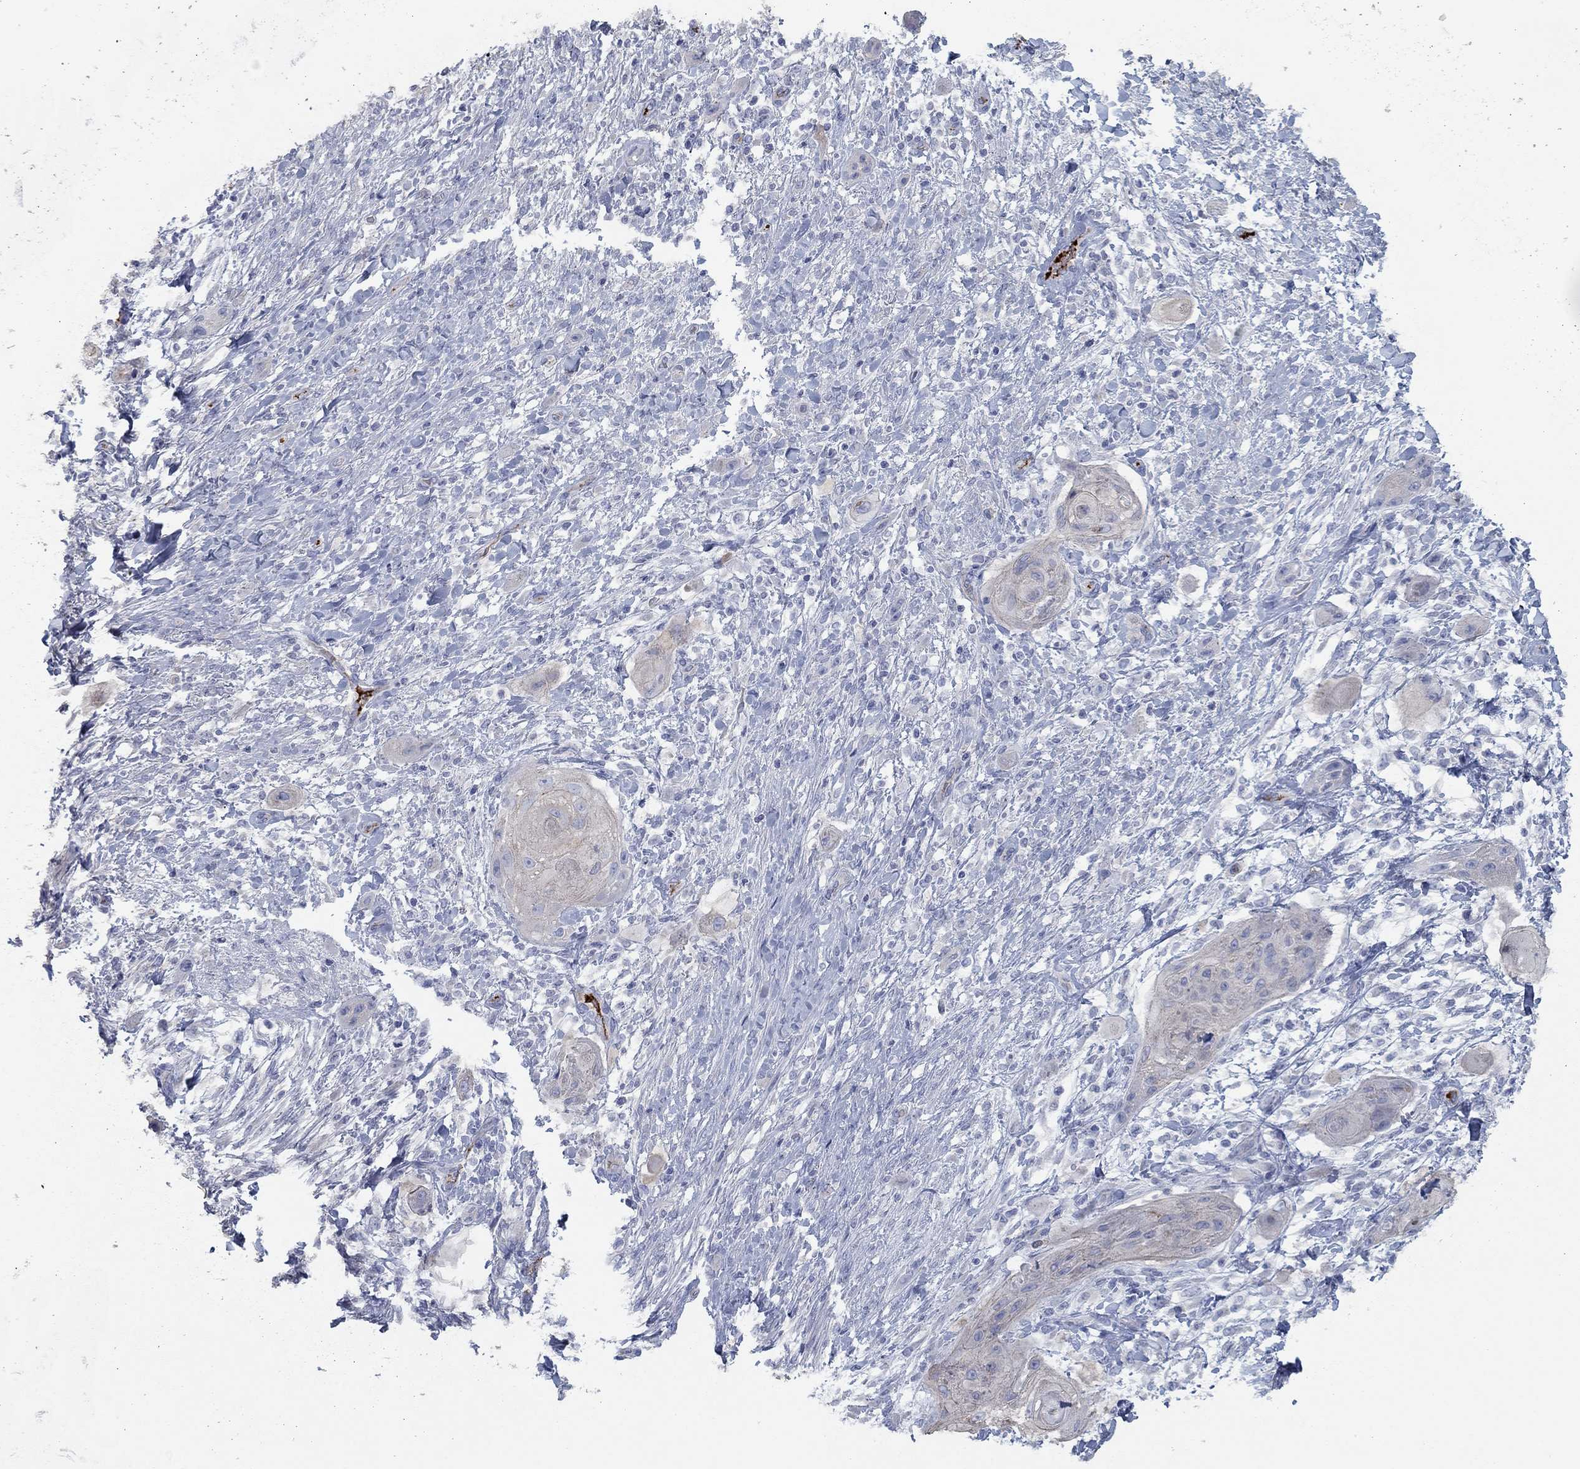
{"staining": {"intensity": "negative", "quantity": "none", "location": "none"}, "tissue": "skin cancer", "cell_type": "Tumor cells", "image_type": "cancer", "snomed": [{"axis": "morphology", "description": "Squamous cell carcinoma, NOS"}, {"axis": "topography", "description": "Skin"}], "caption": "The image exhibits no staining of tumor cells in skin cancer (squamous cell carcinoma).", "gene": "APOC3", "patient": {"sex": "male", "age": 62}}